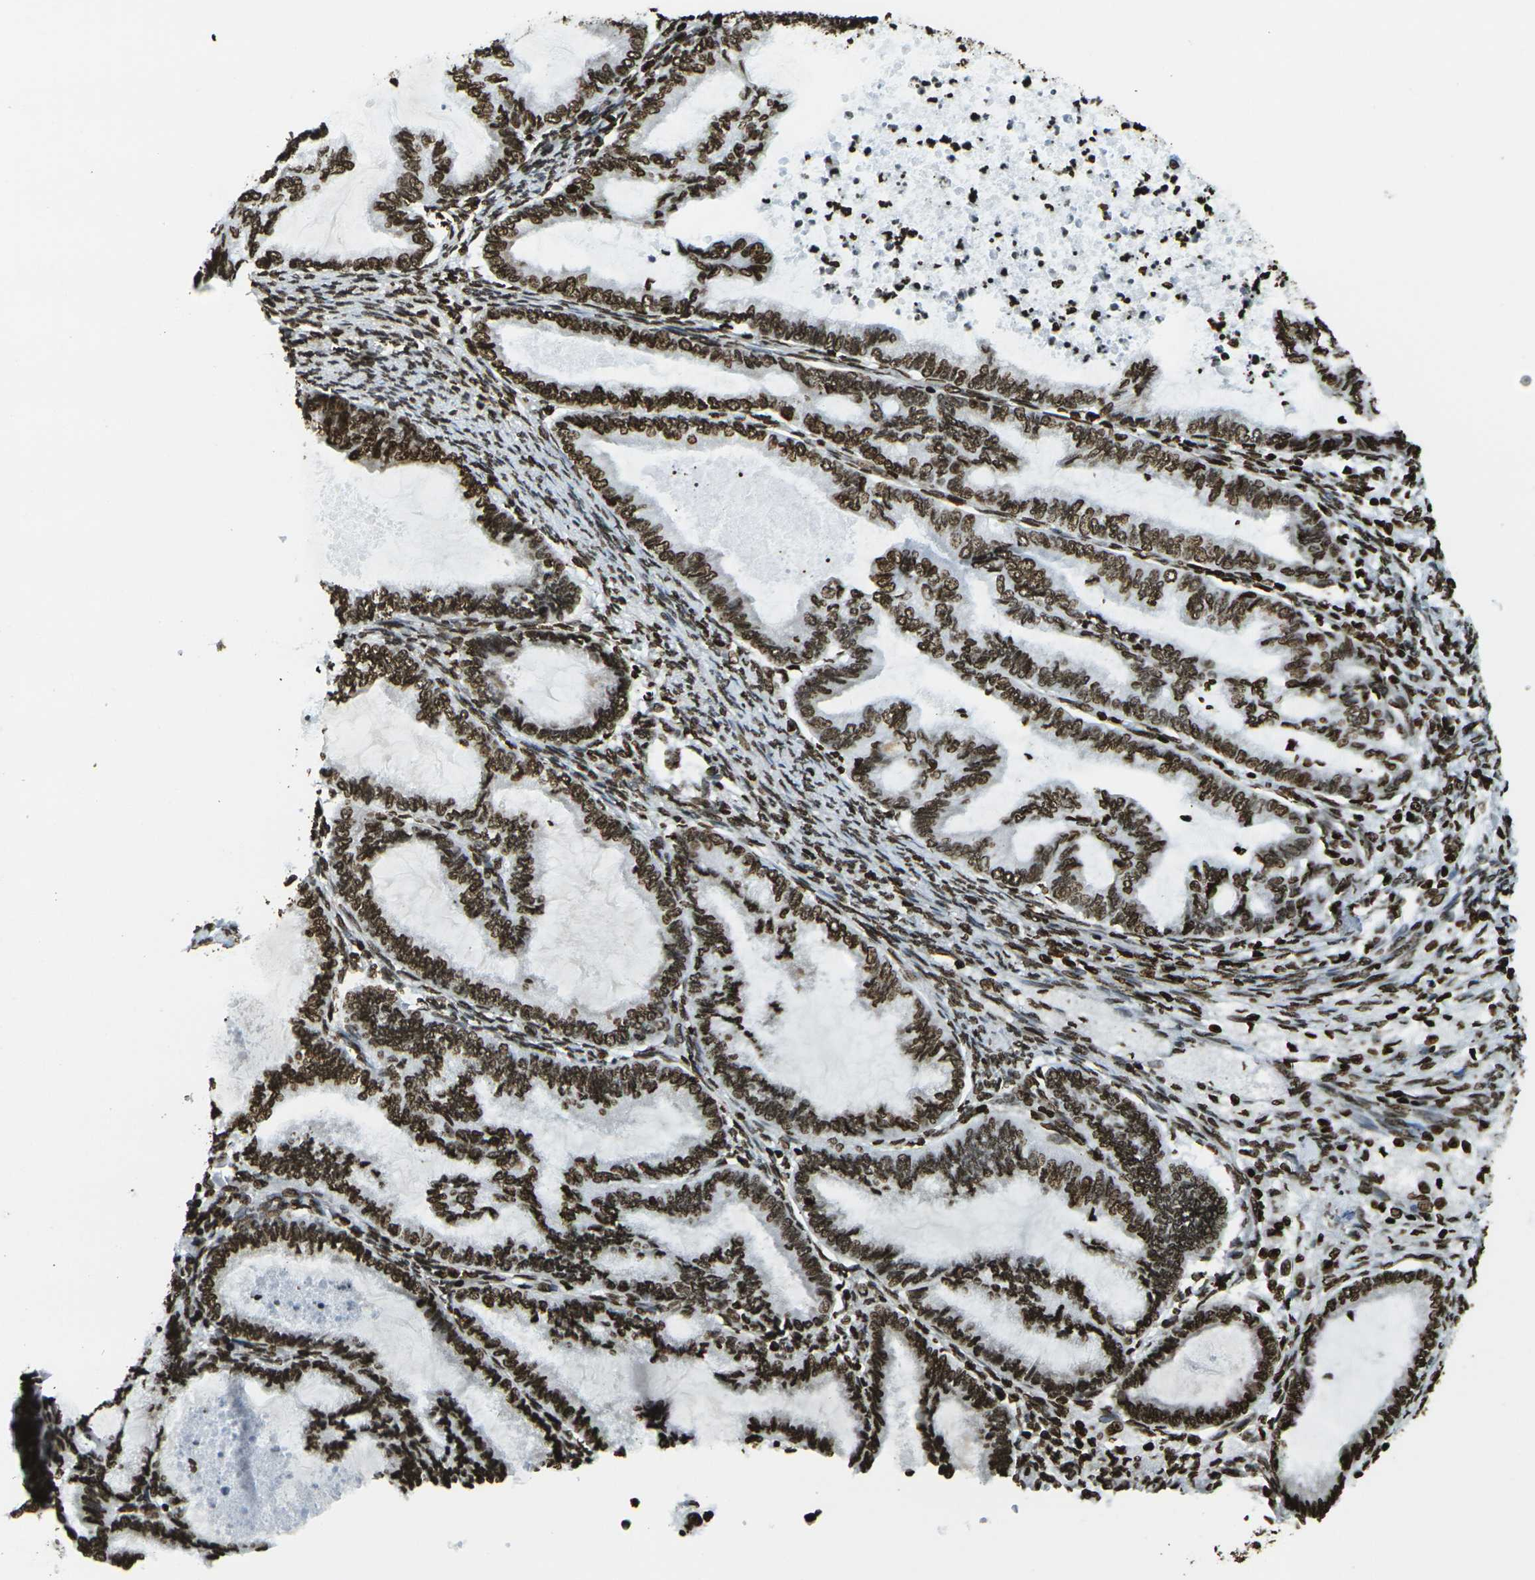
{"staining": {"intensity": "strong", "quantity": ">75%", "location": "nuclear"}, "tissue": "cervical cancer", "cell_type": "Tumor cells", "image_type": "cancer", "snomed": [{"axis": "morphology", "description": "Normal tissue, NOS"}, {"axis": "morphology", "description": "Adenocarcinoma, NOS"}, {"axis": "topography", "description": "Cervix"}, {"axis": "topography", "description": "Endometrium"}], "caption": "Protein expression by immunohistochemistry exhibits strong nuclear positivity in approximately >75% of tumor cells in cervical cancer (adenocarcinoma).", "gene": "H1-2", "patient": {"sex": "female", "age": 86}}